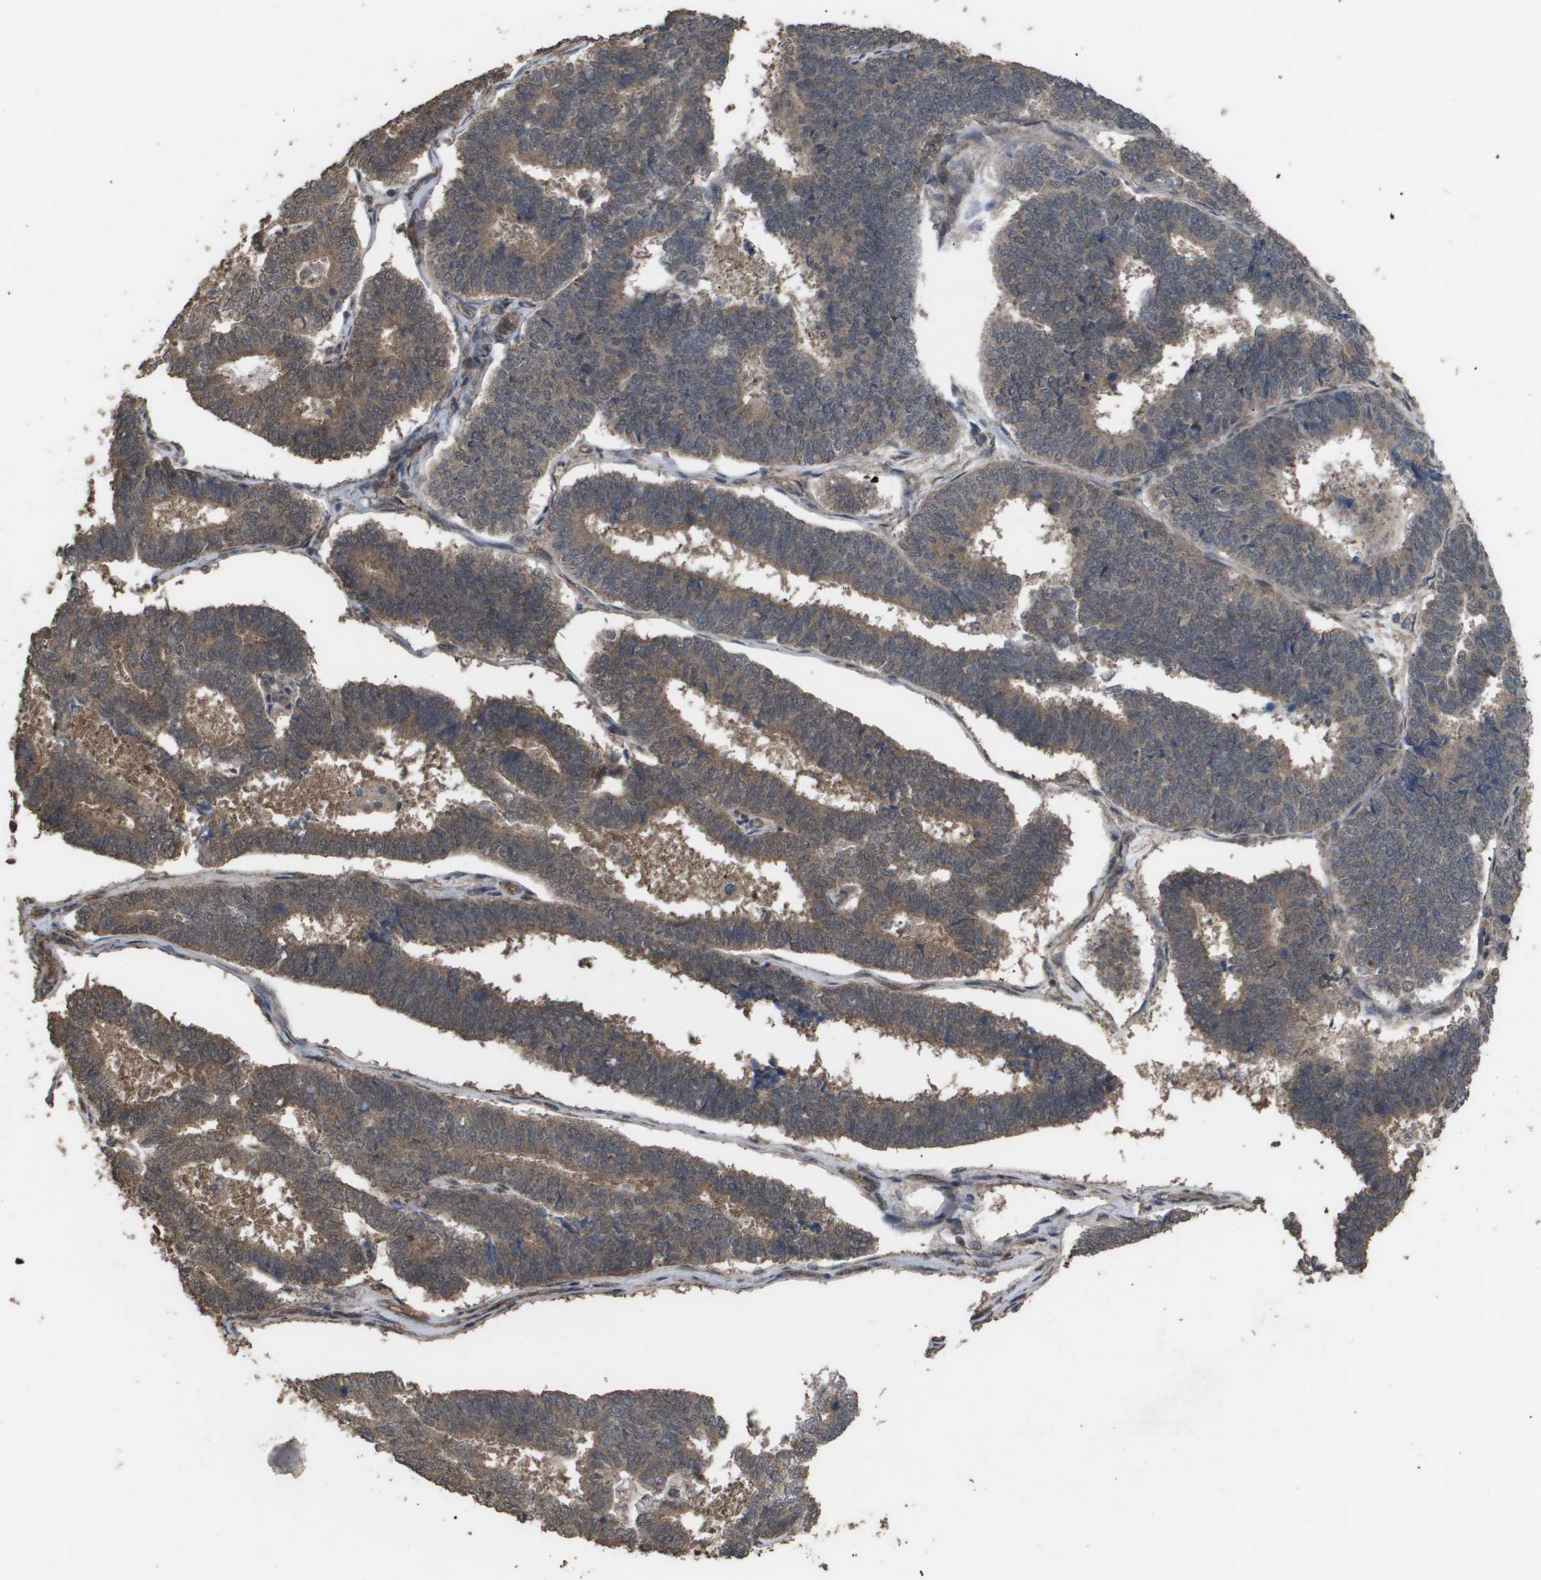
{"staining": {"intensity": "moderate", "quantity": ">75%", "location": "cytoplasmic/membranous"}, "tissue": "endometrial cancer", "cell_type": "Tumor cells", "image_type": "cancer", "snomed": [{"axis": "morphology", "description": "Adenocarcinoma, NOS"}, {"axis": "topography", "description": "Endometrium"}], "caption": "Immunohistochemistry (IHC) histopathology image of neoplastic tissue: human adenocarcinoma (endometrial) stained using IHC demonstrates medium levels of moderate protein expression localized specifically in the cytoplasmic/membranous of tumor cells, appearing as a cytoplasmic/membranous brown color.", "gene": "CUL5", "patient": {"sex": "female", "age": 70}}